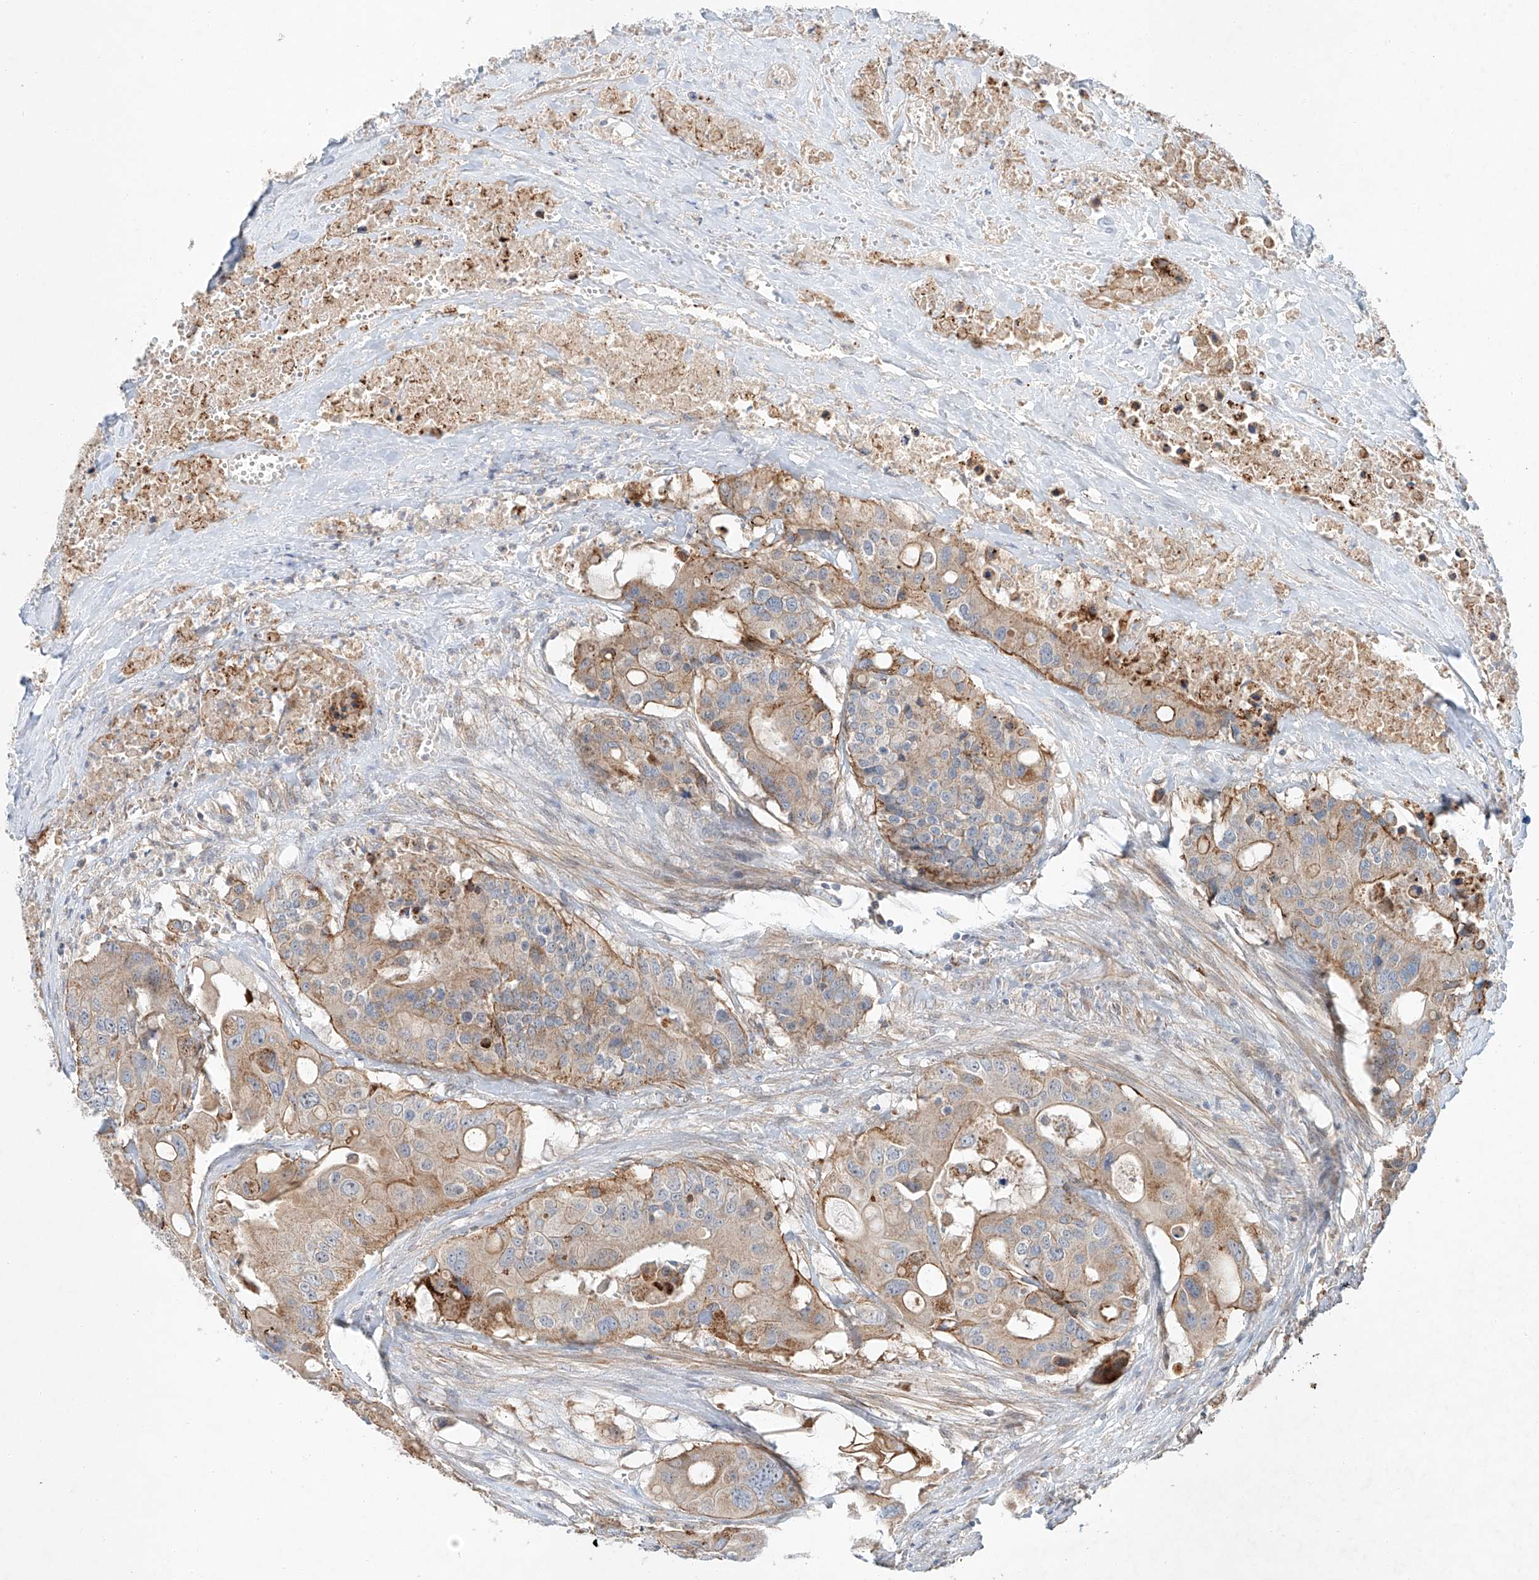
{"staining": {"intensity": "moderate", "quantity": "25%-75%", "location": "cytoplasmic/membranous"}, "tissue": "colorectal cancer", "cell_type": "Tumor cells", "image_type": "cancer", "snomed": [{"axis": "morphology", "description": "Adenocarcinoma, NOS"}, {"axis": "topography", "description": "Colon"}], "caption": "Human adenocarcinoma (colorectal) stained with a brown dye shows moderate cytoplasmic/membranous positive positivity in about 25%-75% of tumor cells.", "gene": "AJM1", "patient": {"sex": "male", "age": 77}}